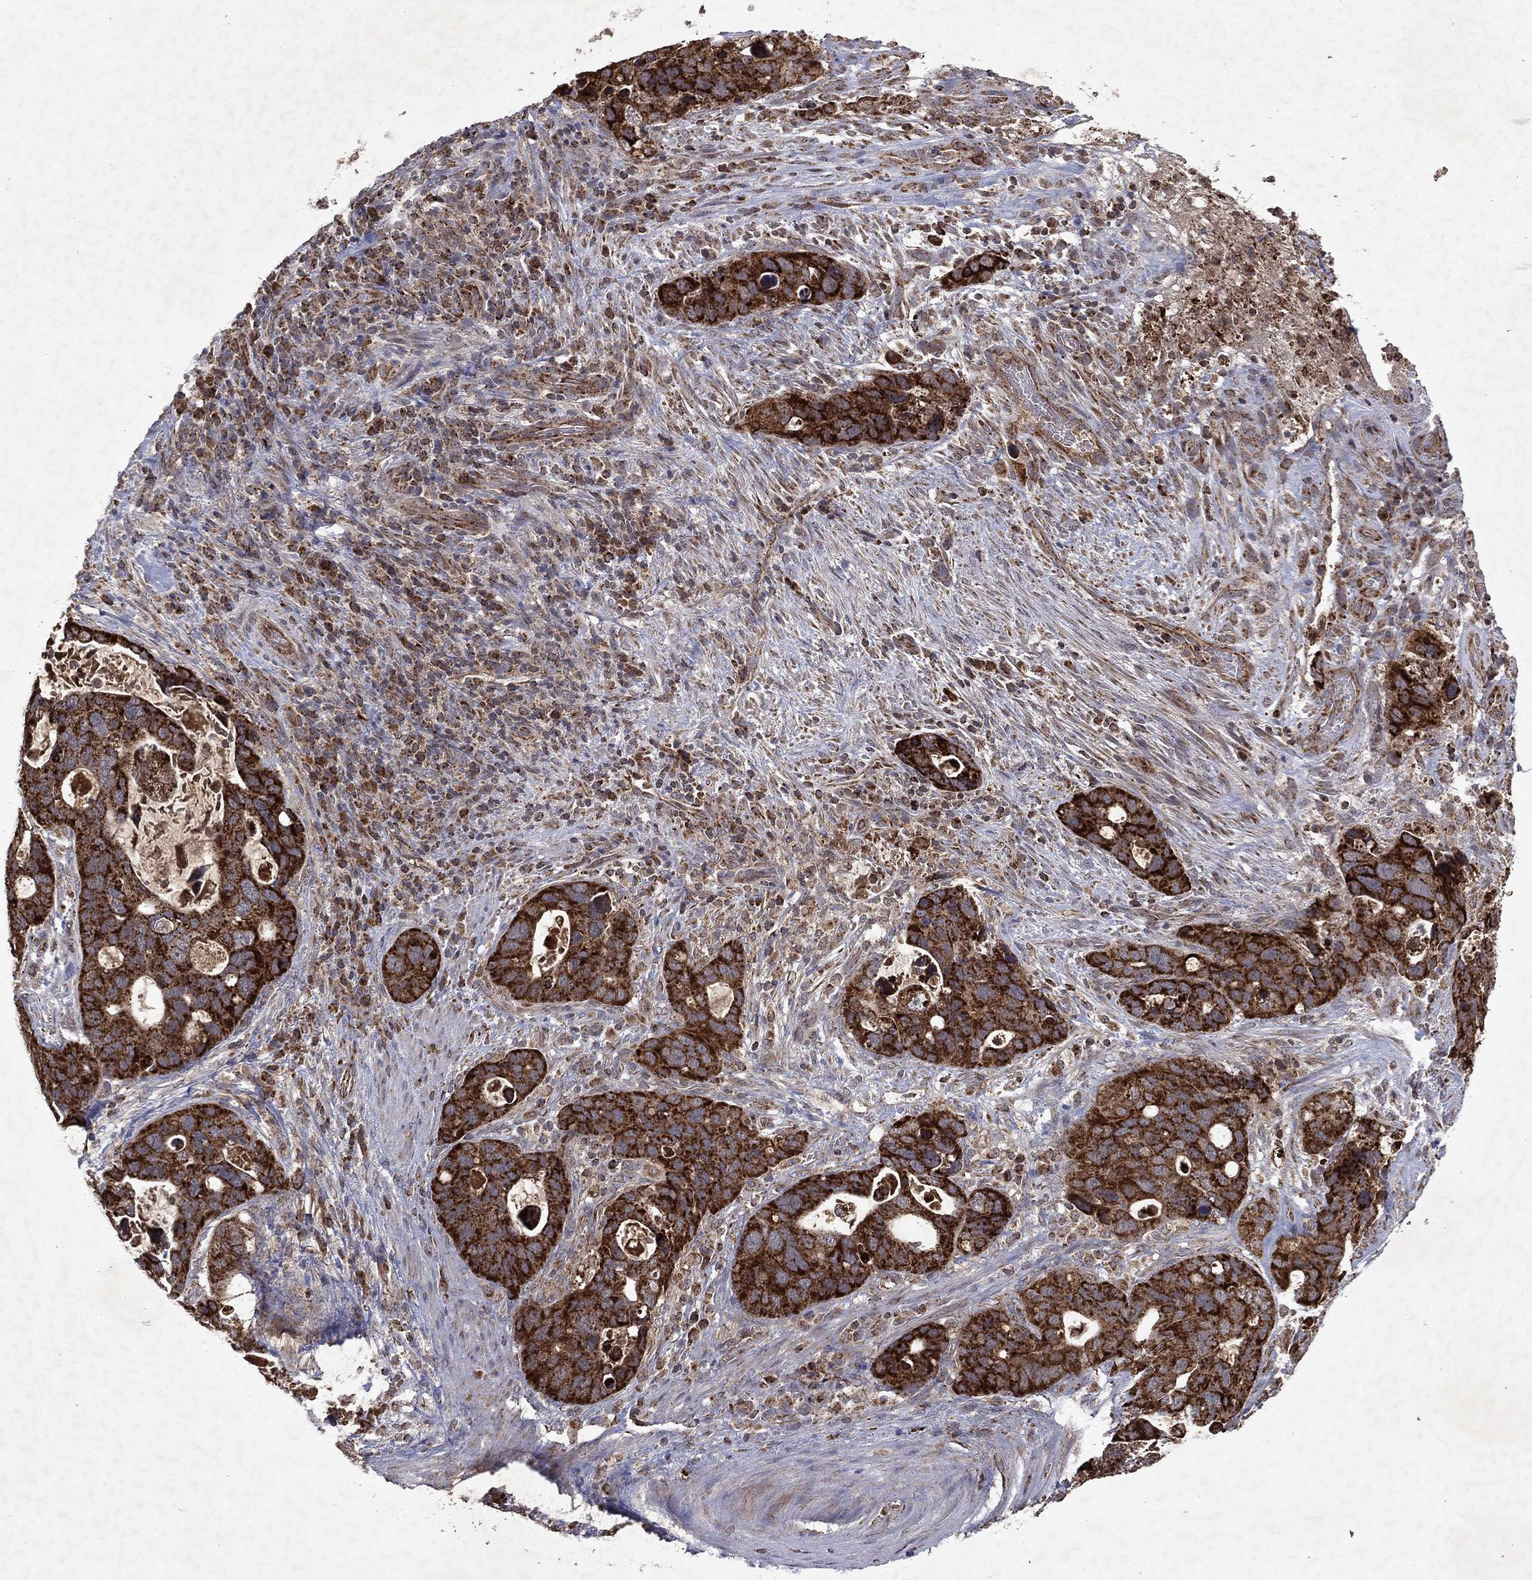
{"staining": {"intensity": "strong", "quantity": ">75%", "location": "cytoplasmic/membranous"}, "tissue": "stomach cancer", "cell_type": "Tumor cells", "image_type": "cancer", "snomed": [{"axis": "morphology", "description": "Adenocarcinoma, NOS"}, {"axis": "topography", "description": "Stomach"}], "caption": "Protein staining demonstrates strong cytoplasmic/membranous positivity in approximately >75% of tumor cells in stomach adenocarcinoma. (Stains: DAB (3,3'-diaminobenzidine) in brown, nuclei in blue, Microscopy: brightfield microscopy at high magnification).", "gene": "PYROXD2", "patient": {"sex": "male", "age": 54}}